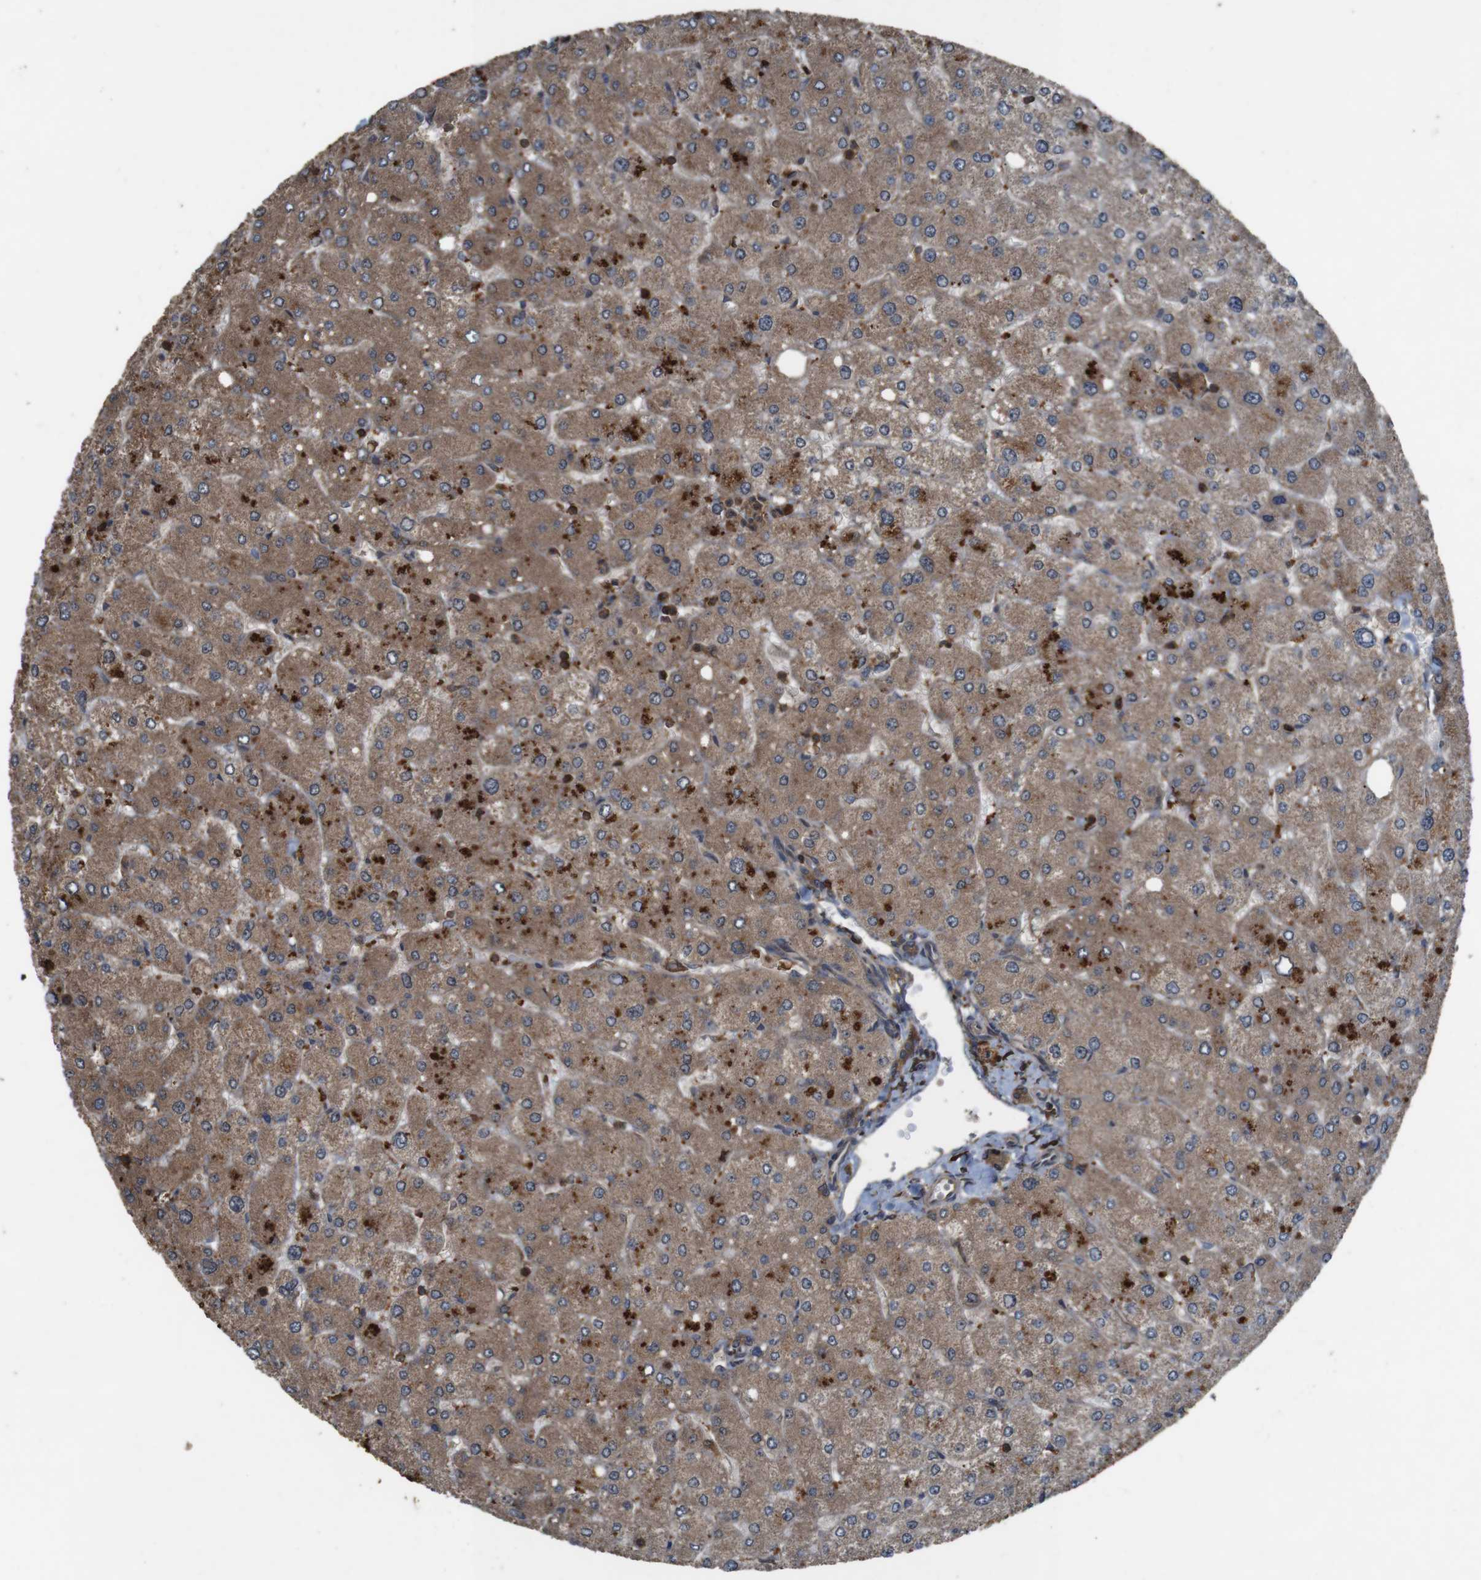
{"staining": {"intensity": "weak", "quantity": ">75%", "location": "cytoplasmic/membranous"}, "tissue": "liver", "cell_type": "Cholangiocytes", "image_type": "normal", "snomed": [{"axis": "morphology", "description": "Normal tissue, NOS"}, {"axis": "topography", "description": "Liver"}], "caption": "Immunohistochemical staining of benign liver displays >75% levels of weak cytoplasmic/membranous protein positivity in approximately >75% of cholangiocytes.", "gene": "BAG4", "patient": {"sex": "male", "age": 55}}